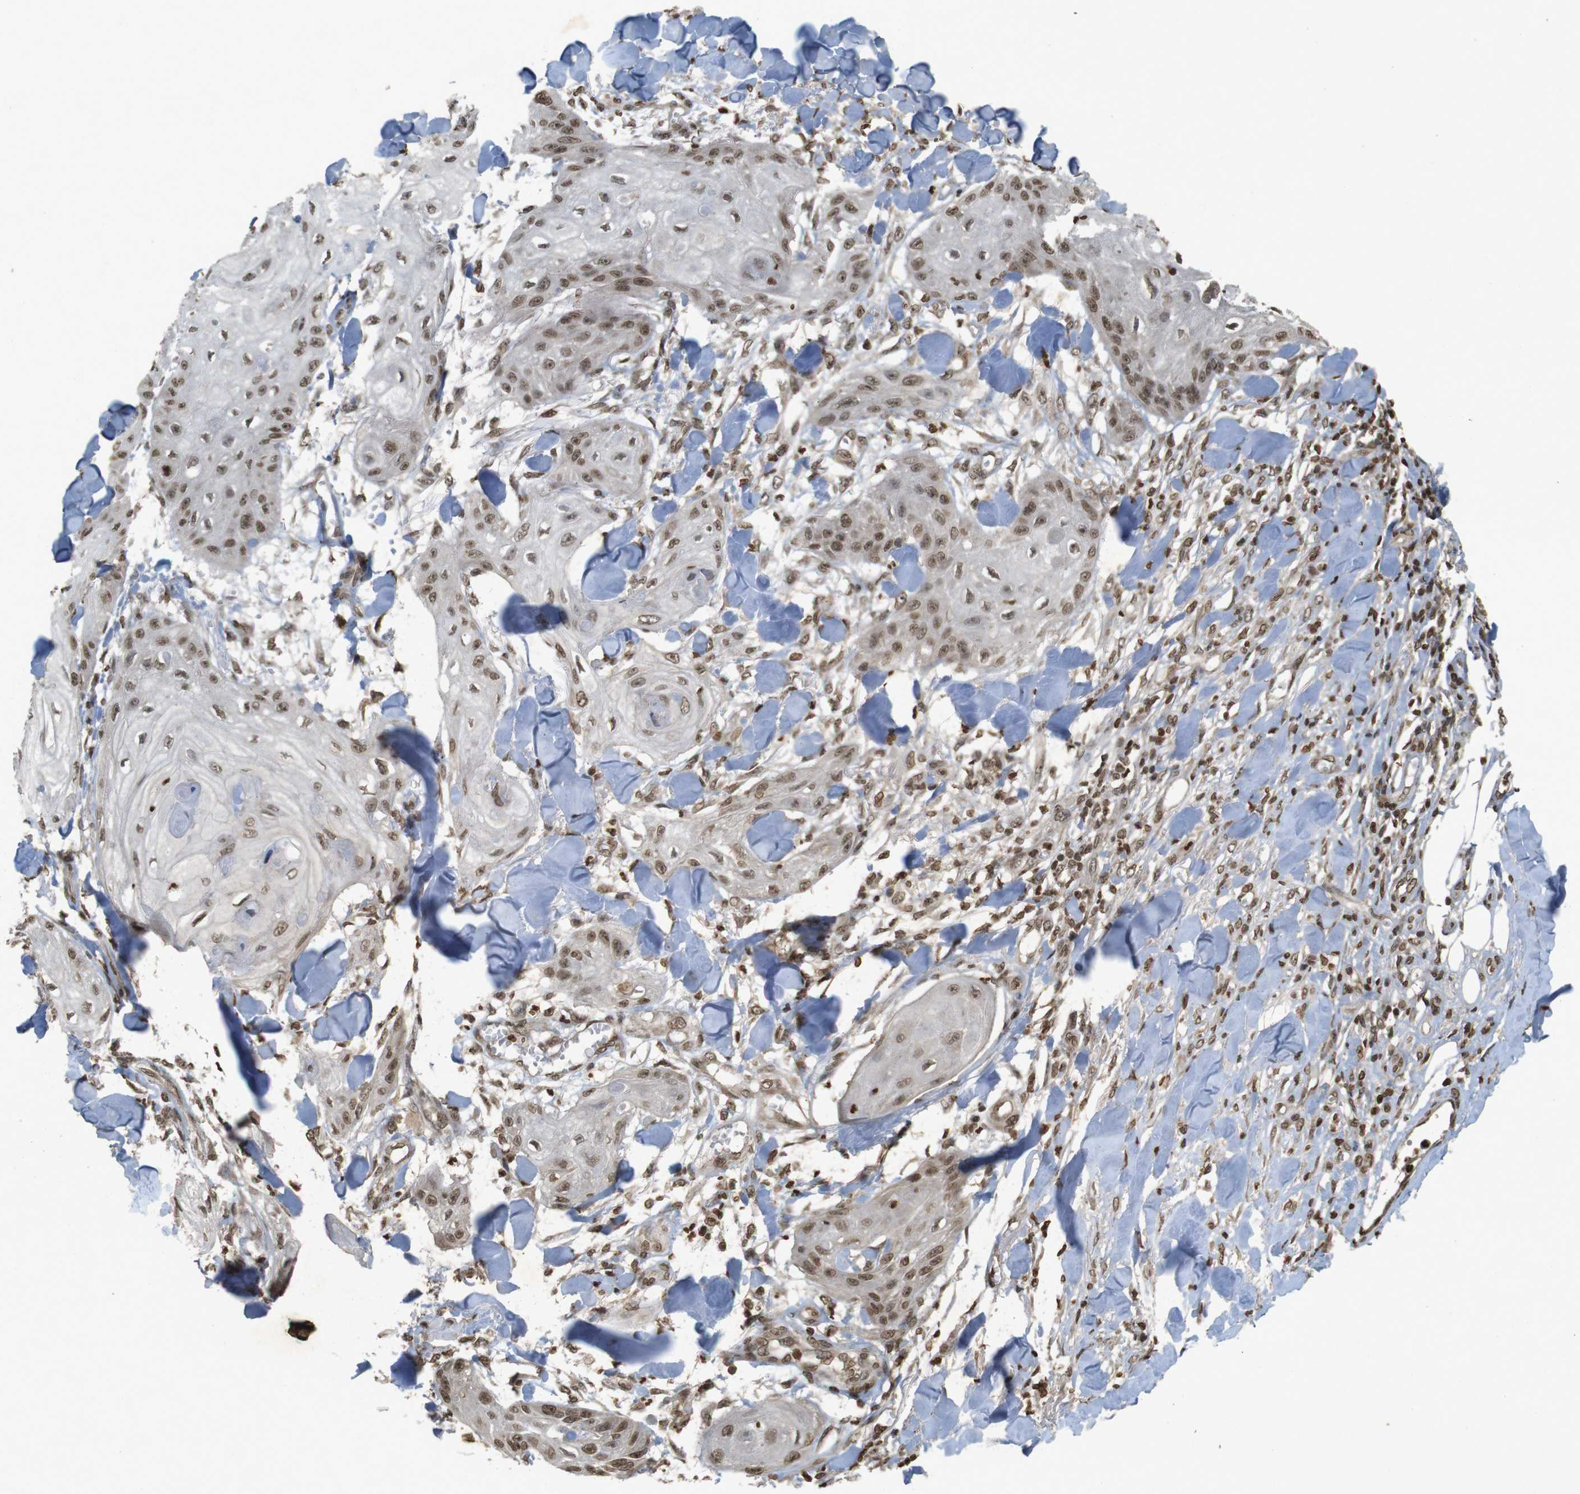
{"staining": {"intensity": "moderate", "quantity": ">75%", "location": "nuclear"}, "tissue": "skin cancer", "cell_type": "Tumor cells", "image_type": "cancer", "snomed": [{"axis": "morphology", "description": "Squamous cell carcinoma, NOS"}, {"axis": "topography", "description": "Skin"}], "caption": "Skin cancer stained with a brown dye reveals moderate nuclear positive staining in approximately >75% of tumor cells.", "gene": "ORC4", "patient": {"sex": "male", "age": 74}}